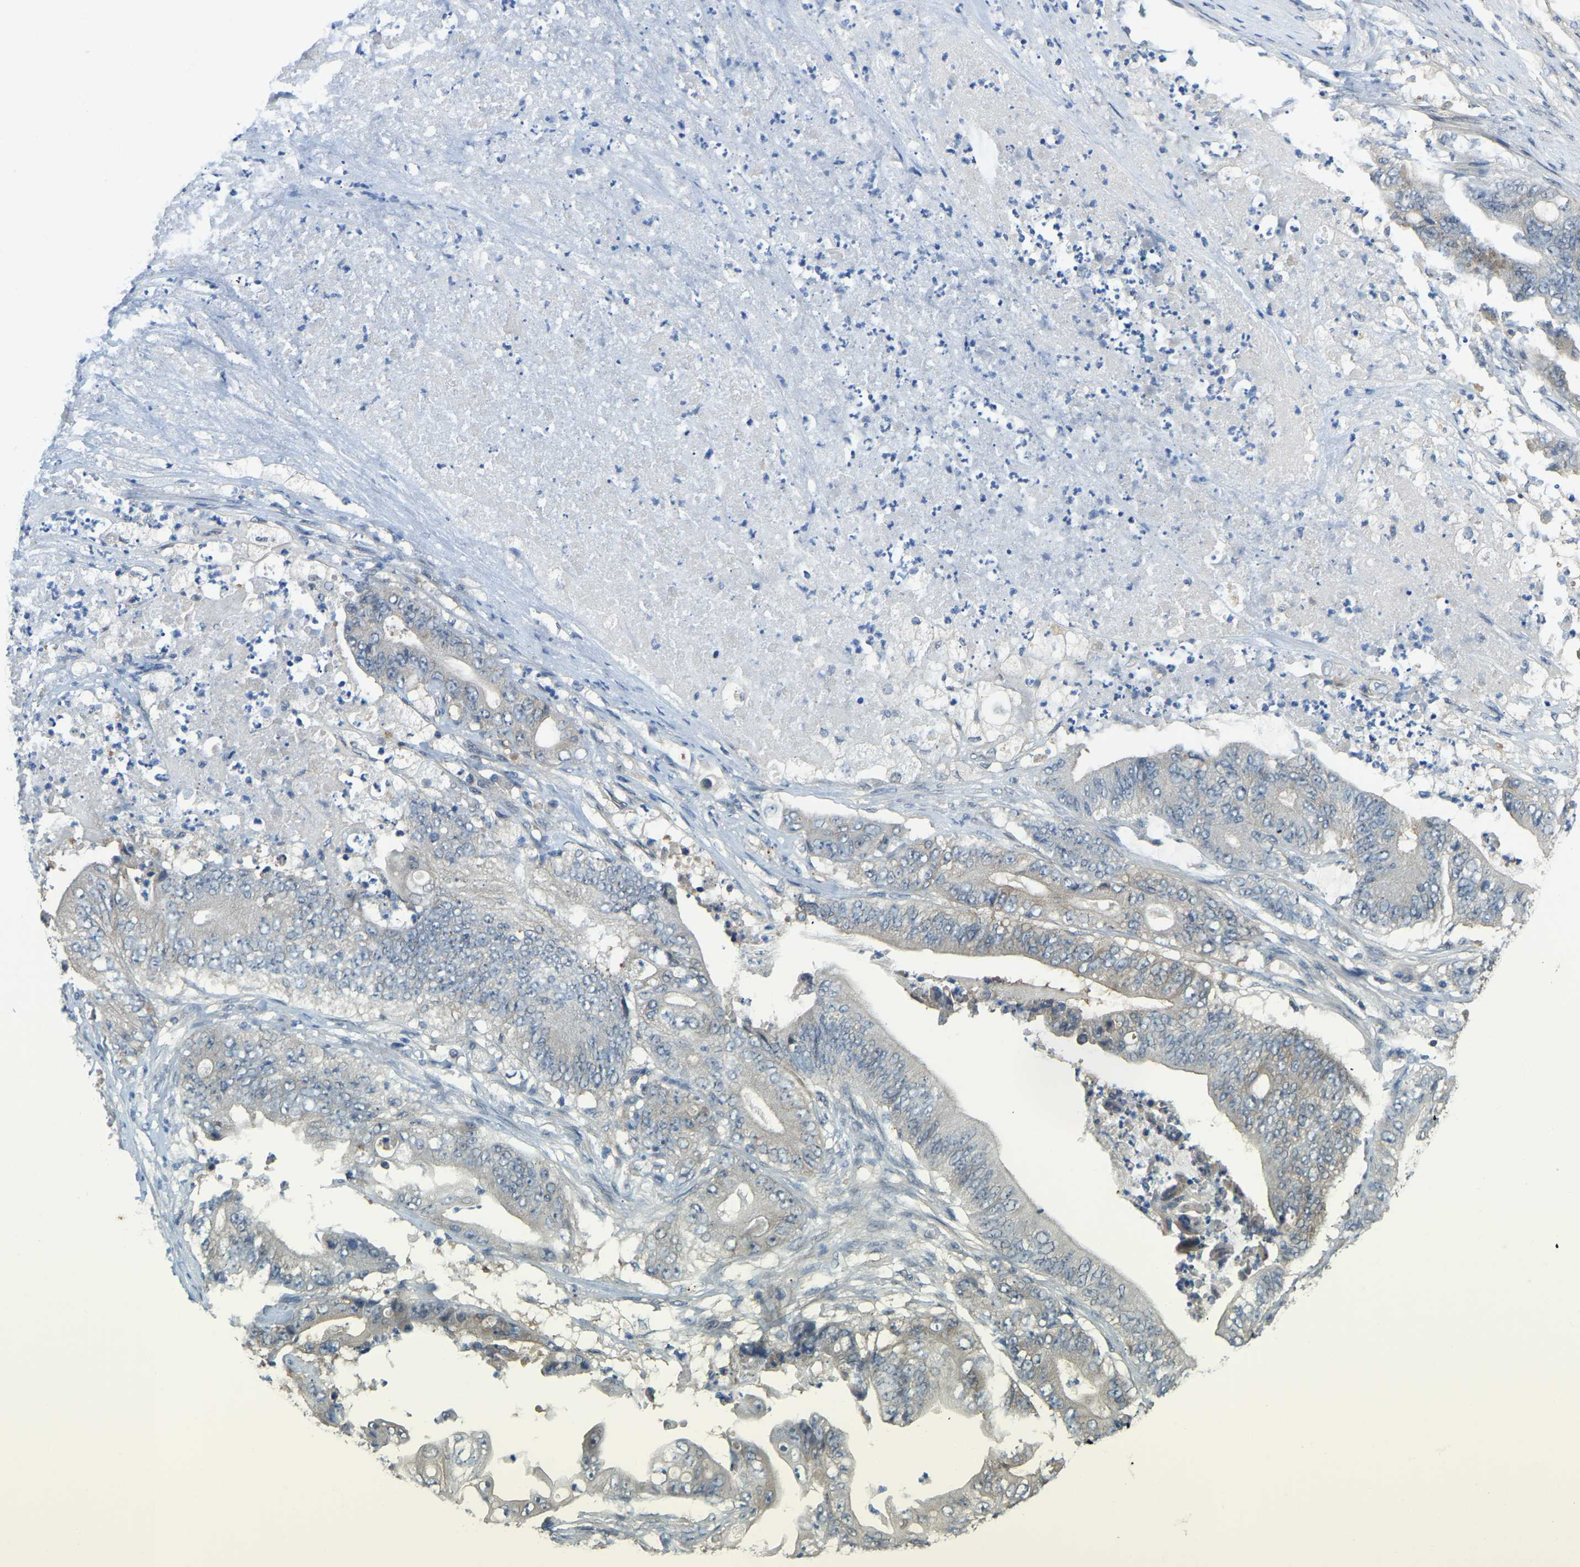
{"staining": {"intensity": "negative", "quantity": "none", "location": "none"}, "tissue": "stomach cancer", "cell_type": "Tumor cells", "image_type": "cancer", "snomed": [{"axis": "morphology", "description": "Adenocarcinoma, NOS"}, {"axis": "topography", "description": "Stomach"}], "caption": "A micrograph of stomach cancer (adenocarcinoma) stained for a protein shows no brown staining in tumor cells.", "gene": "AHNAK", "patient": {"sex": "female", "age": 73}}